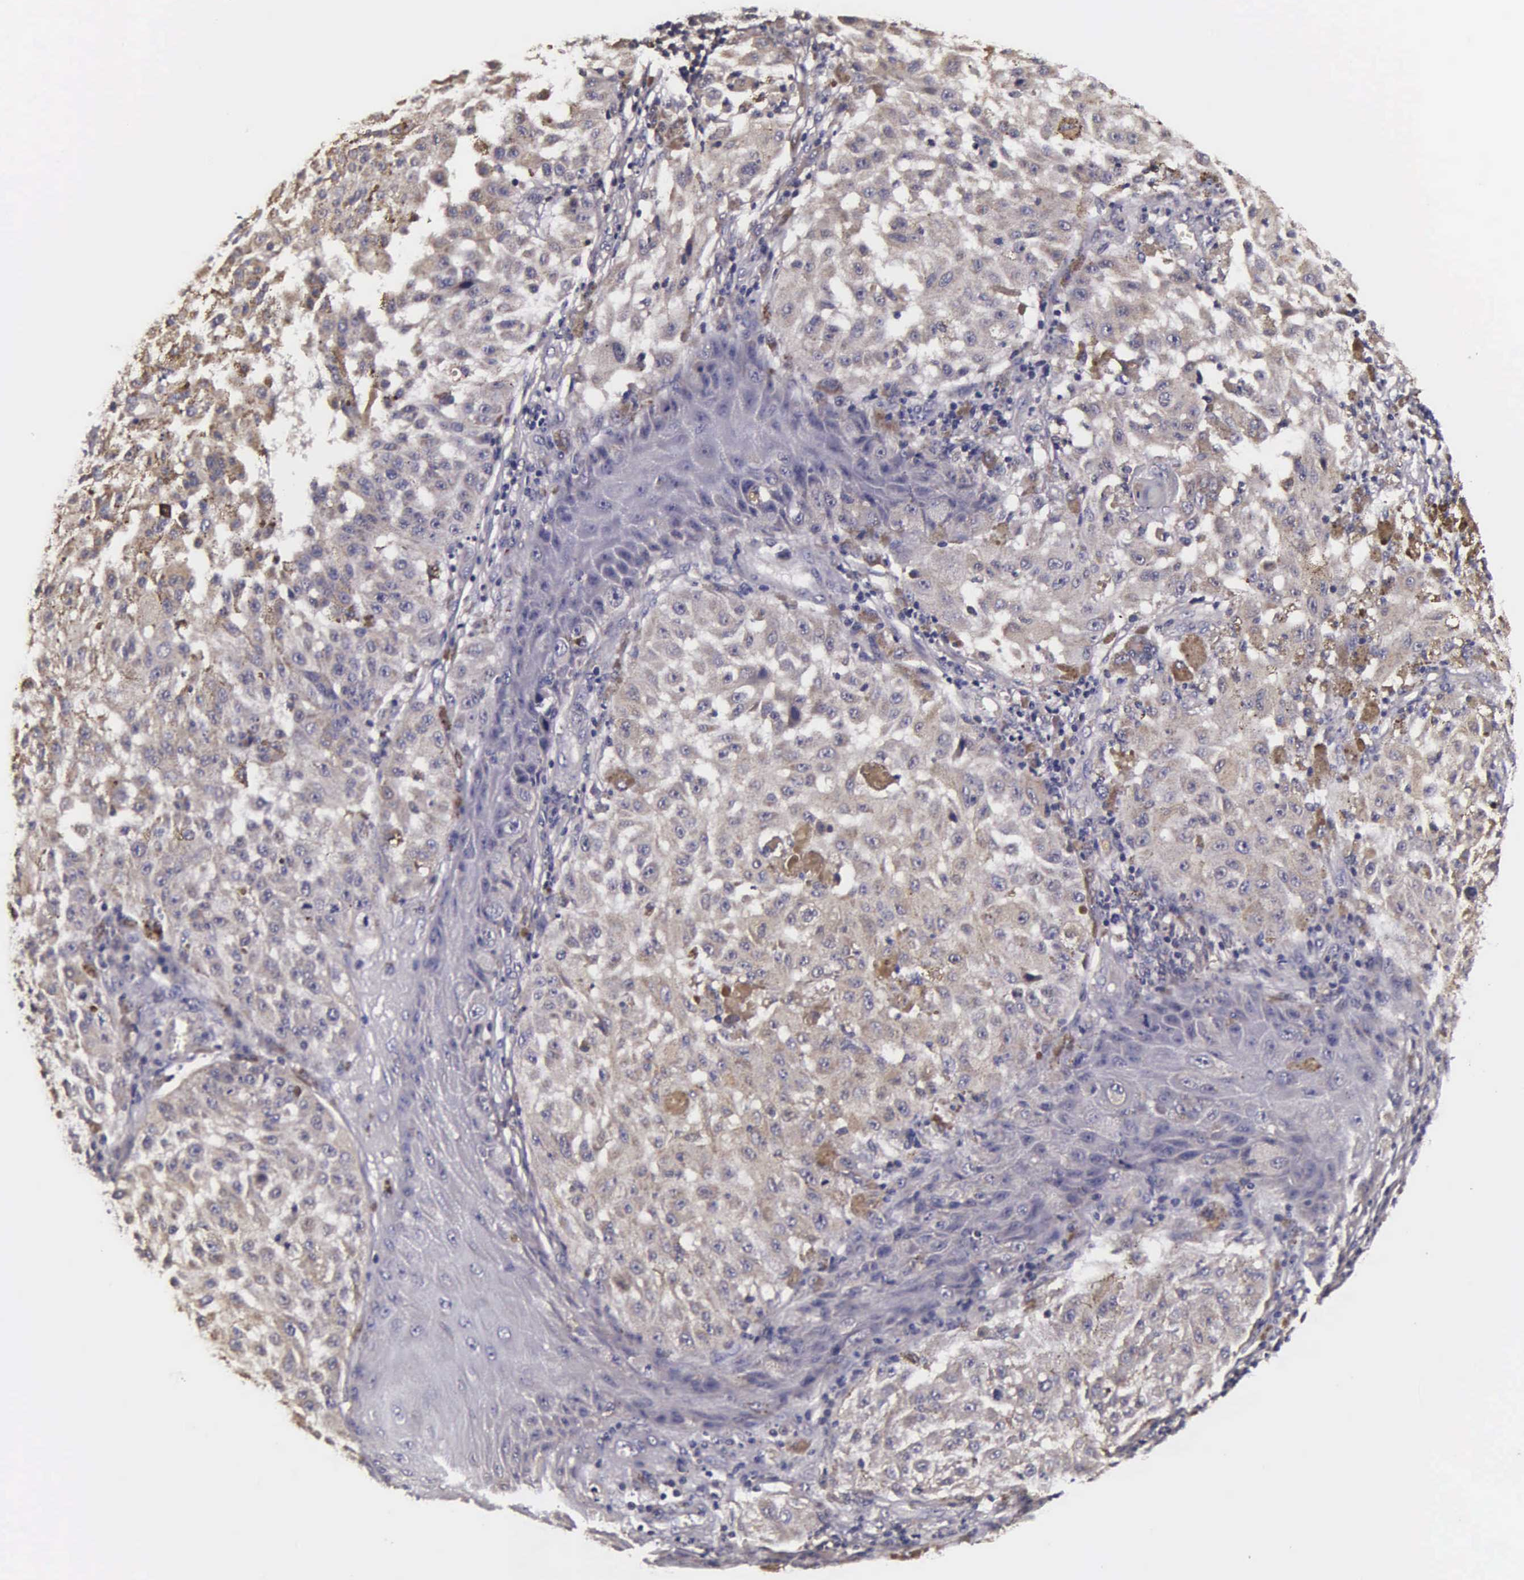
{"staining": {"intensity": "negative", "quantity": "none", "location": "none"}, "tissue": "melanoma", "cell_type": "Tumor cells", "image_type": "cancer", "snomed": [{"axis": "morphology", "description": "Malignant melanoma, NOS"}, {"axis": "topography", "description": "Skin"}], "caption": "Image shows no significant protein staining in tumor cells of malignant melanoma.", "gene": "PSMA3", "patient": {"sex": "female", "age": 64}}